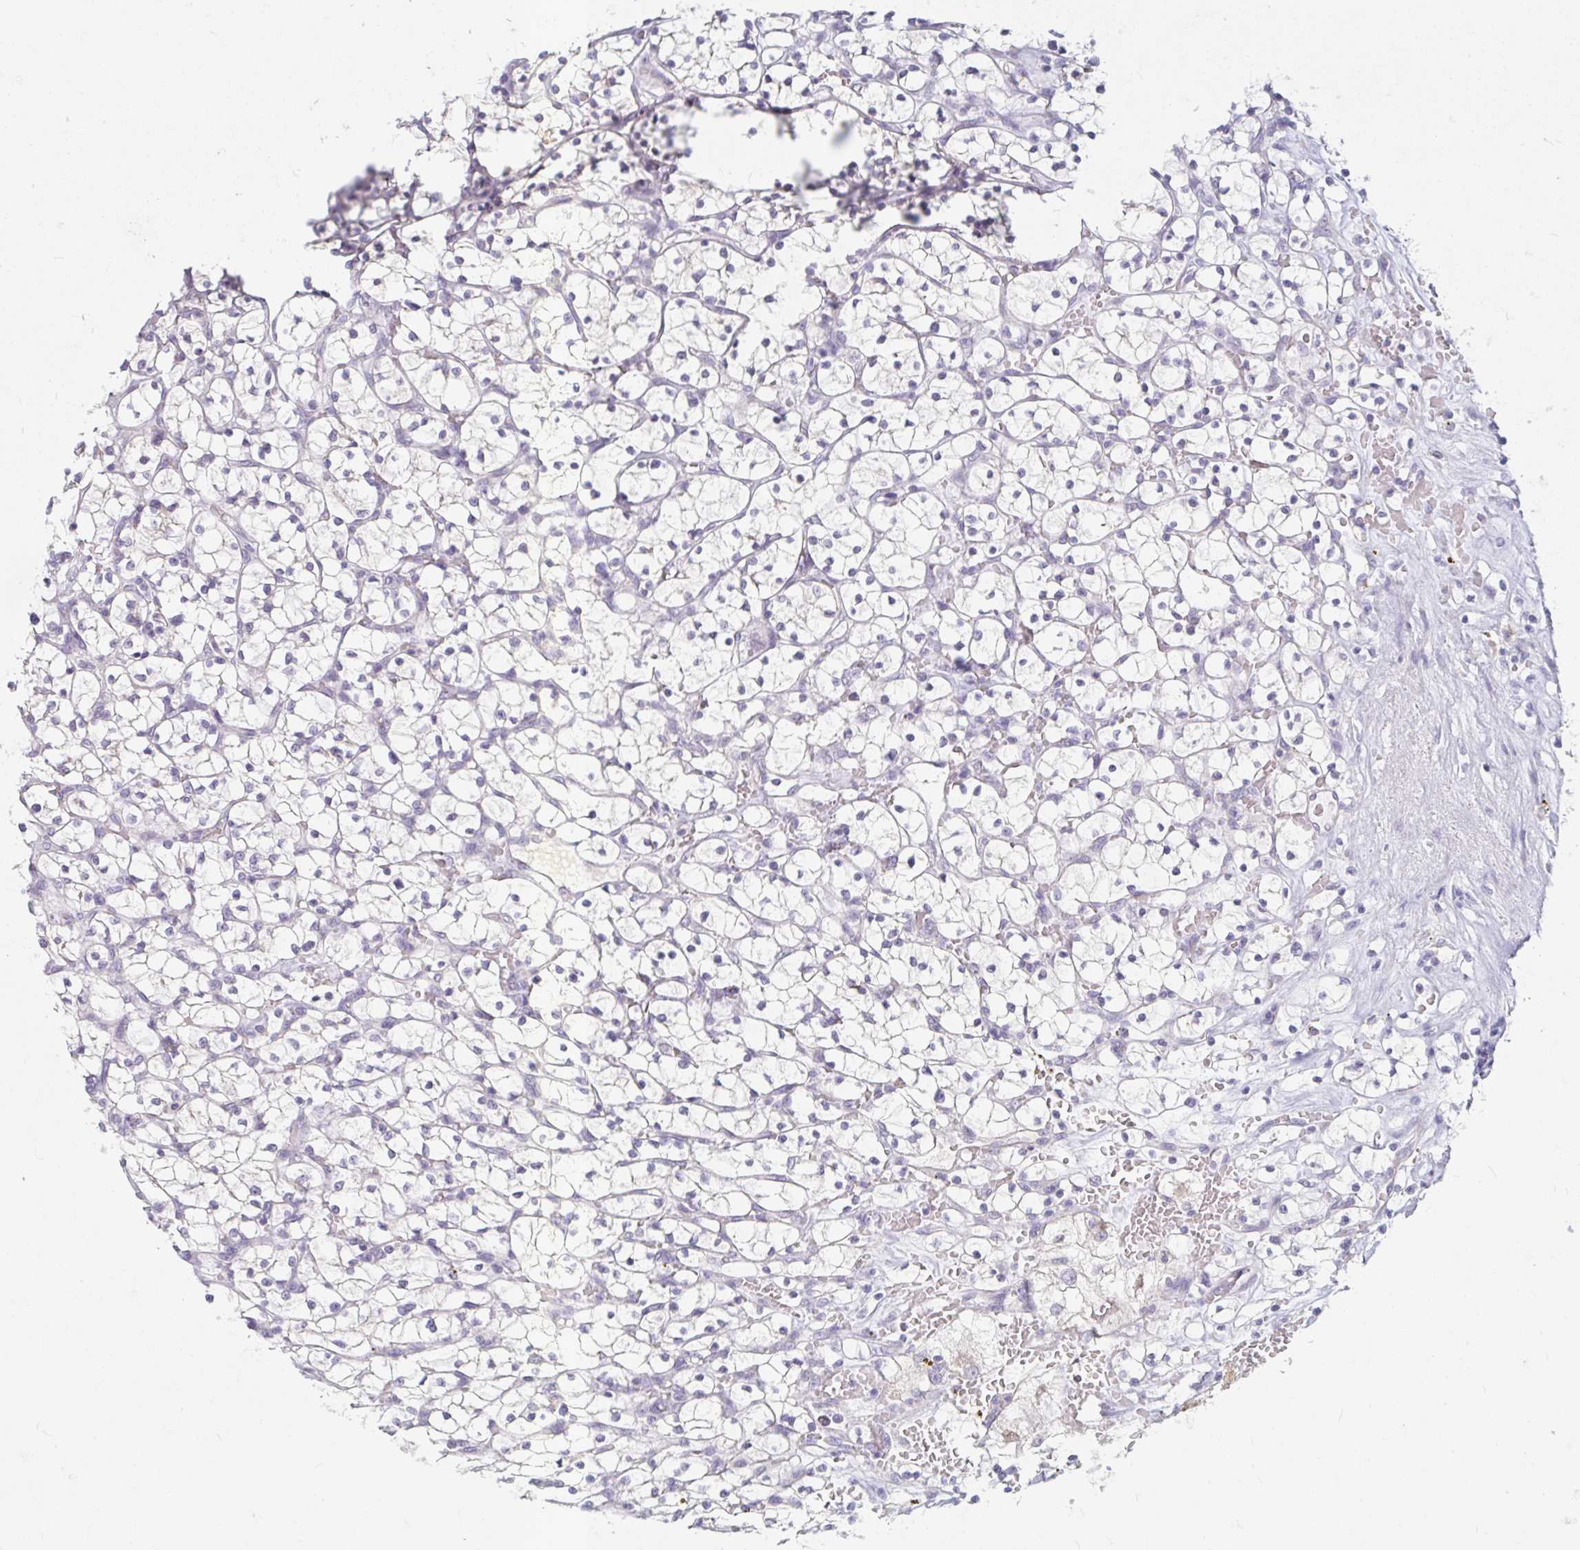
{"staining": {"intensity": "negative", "quantity": "none", "location": "none"}, "tissue": "renal cancer", "cell_type": "Tumor cells", "image_type": "cancer", "snomed": [{"axis": "morphology", "description": "Adenocarcinoma, NOS"}, {"axis": "topography", "description": "Kidney"}], "caption": "Immunohistochemical staining of human adenocarcinoma (renal) shows no significant staining in tumor cells.", "gene": "ADH1A", "patient": {"sex": "female", "age": 64}}